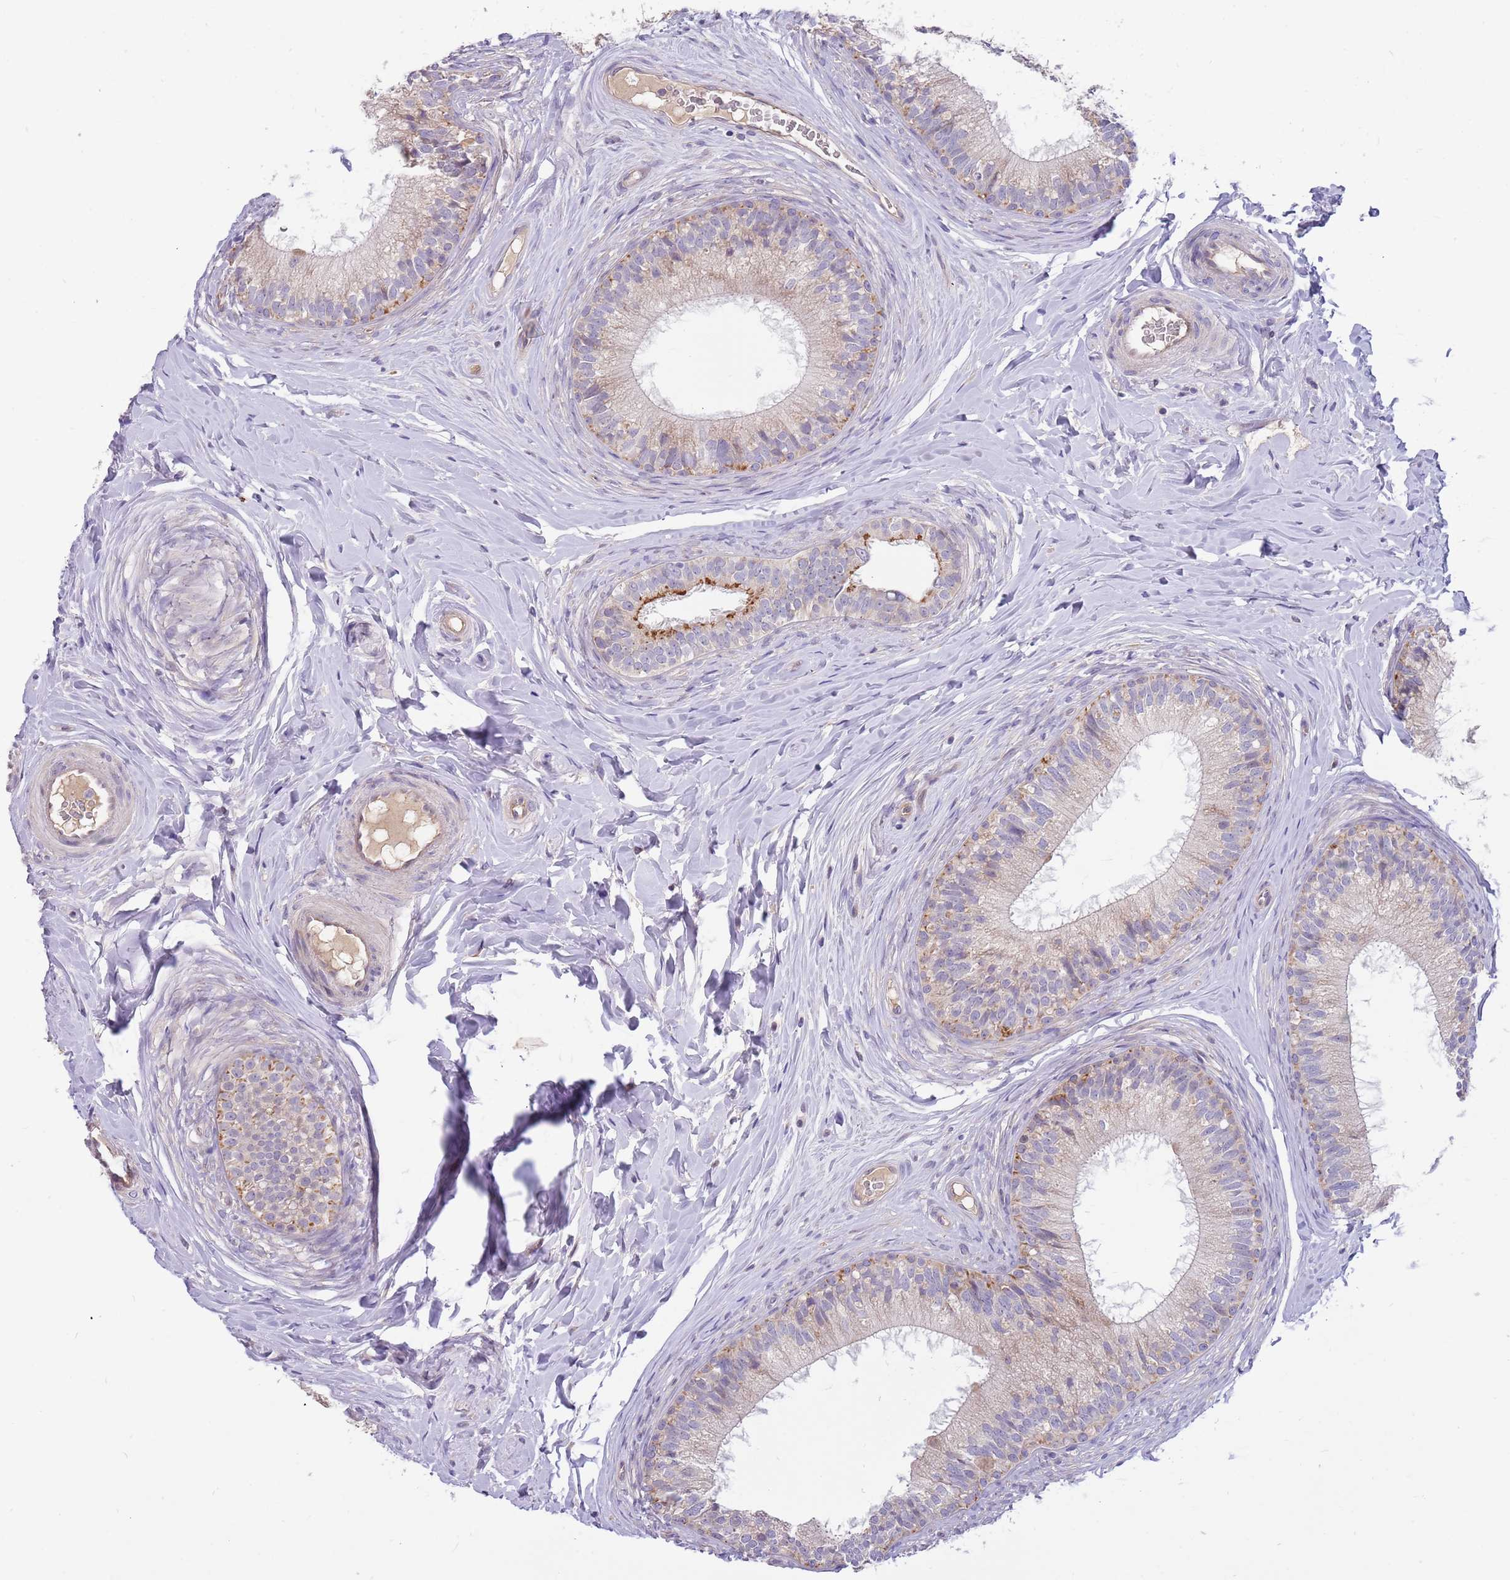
{"staining": {"intensity": "weak", "quantity": "<25%", "location": "cytoplasmic/membranous"}, "tissue": "epididymis", "cell_type": "Glandular cells", "image_type": "normal", "snomed": [{"axis": "morphology", "description": "Normal tissue, NOS"}, {"axis": "topography", "description": "Epididymis"}], "caption": "Epididymis was stained to show a protein in brown. There is no significant staining in glandular cells. Brightfield microscopy of immunohistochemistry stained with DAB (3,3'-diaminobenzidine) (brown) and hematoxylin (blue), captured at high magnification.", "gene": "CABYR", "patient": {"sex": "male", "age": 33}}